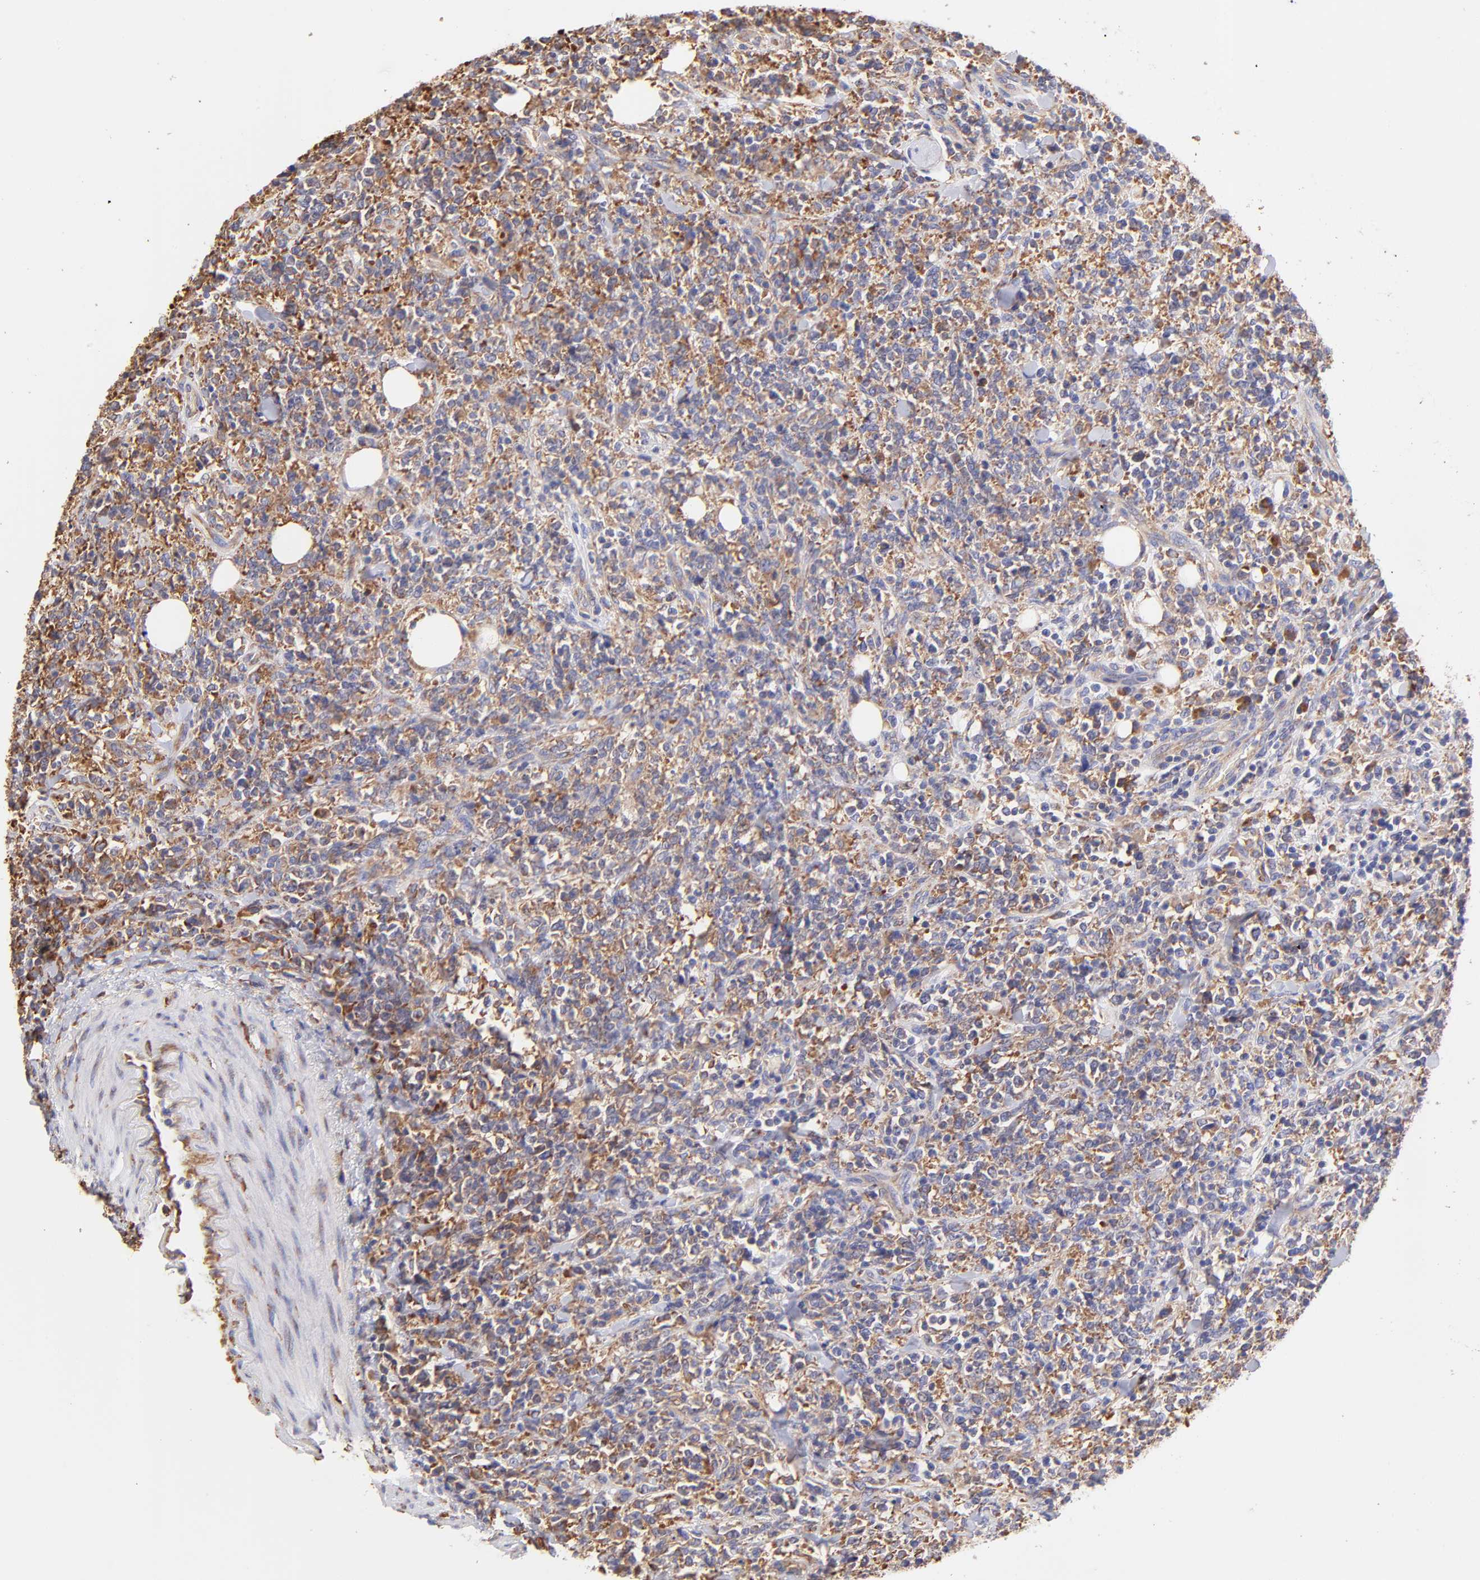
{"staining": {"intensity": "moderate", "quantity": "25%-75%", "location": "cytoplasmic/membranous"}, "tissue": "lymphoma", "cell_type": "Tumor cells", "image_type": "cancer", "snomed": [{"axis": "morphology", "description": "Malignant lymphoma, non-Hodgkin's type, High grade"}, {"axis": "topography", "description": "Soft tissue"}], "caption": "Moderate cytoplasmic/membranous expression is appreciated in approximately 25%-75% of tumor cells in malignant lymphoma, non-Hodgkin's type (high-grade).", "gene": "RPL30", "patient": {"sex": "male", "age": 18}}